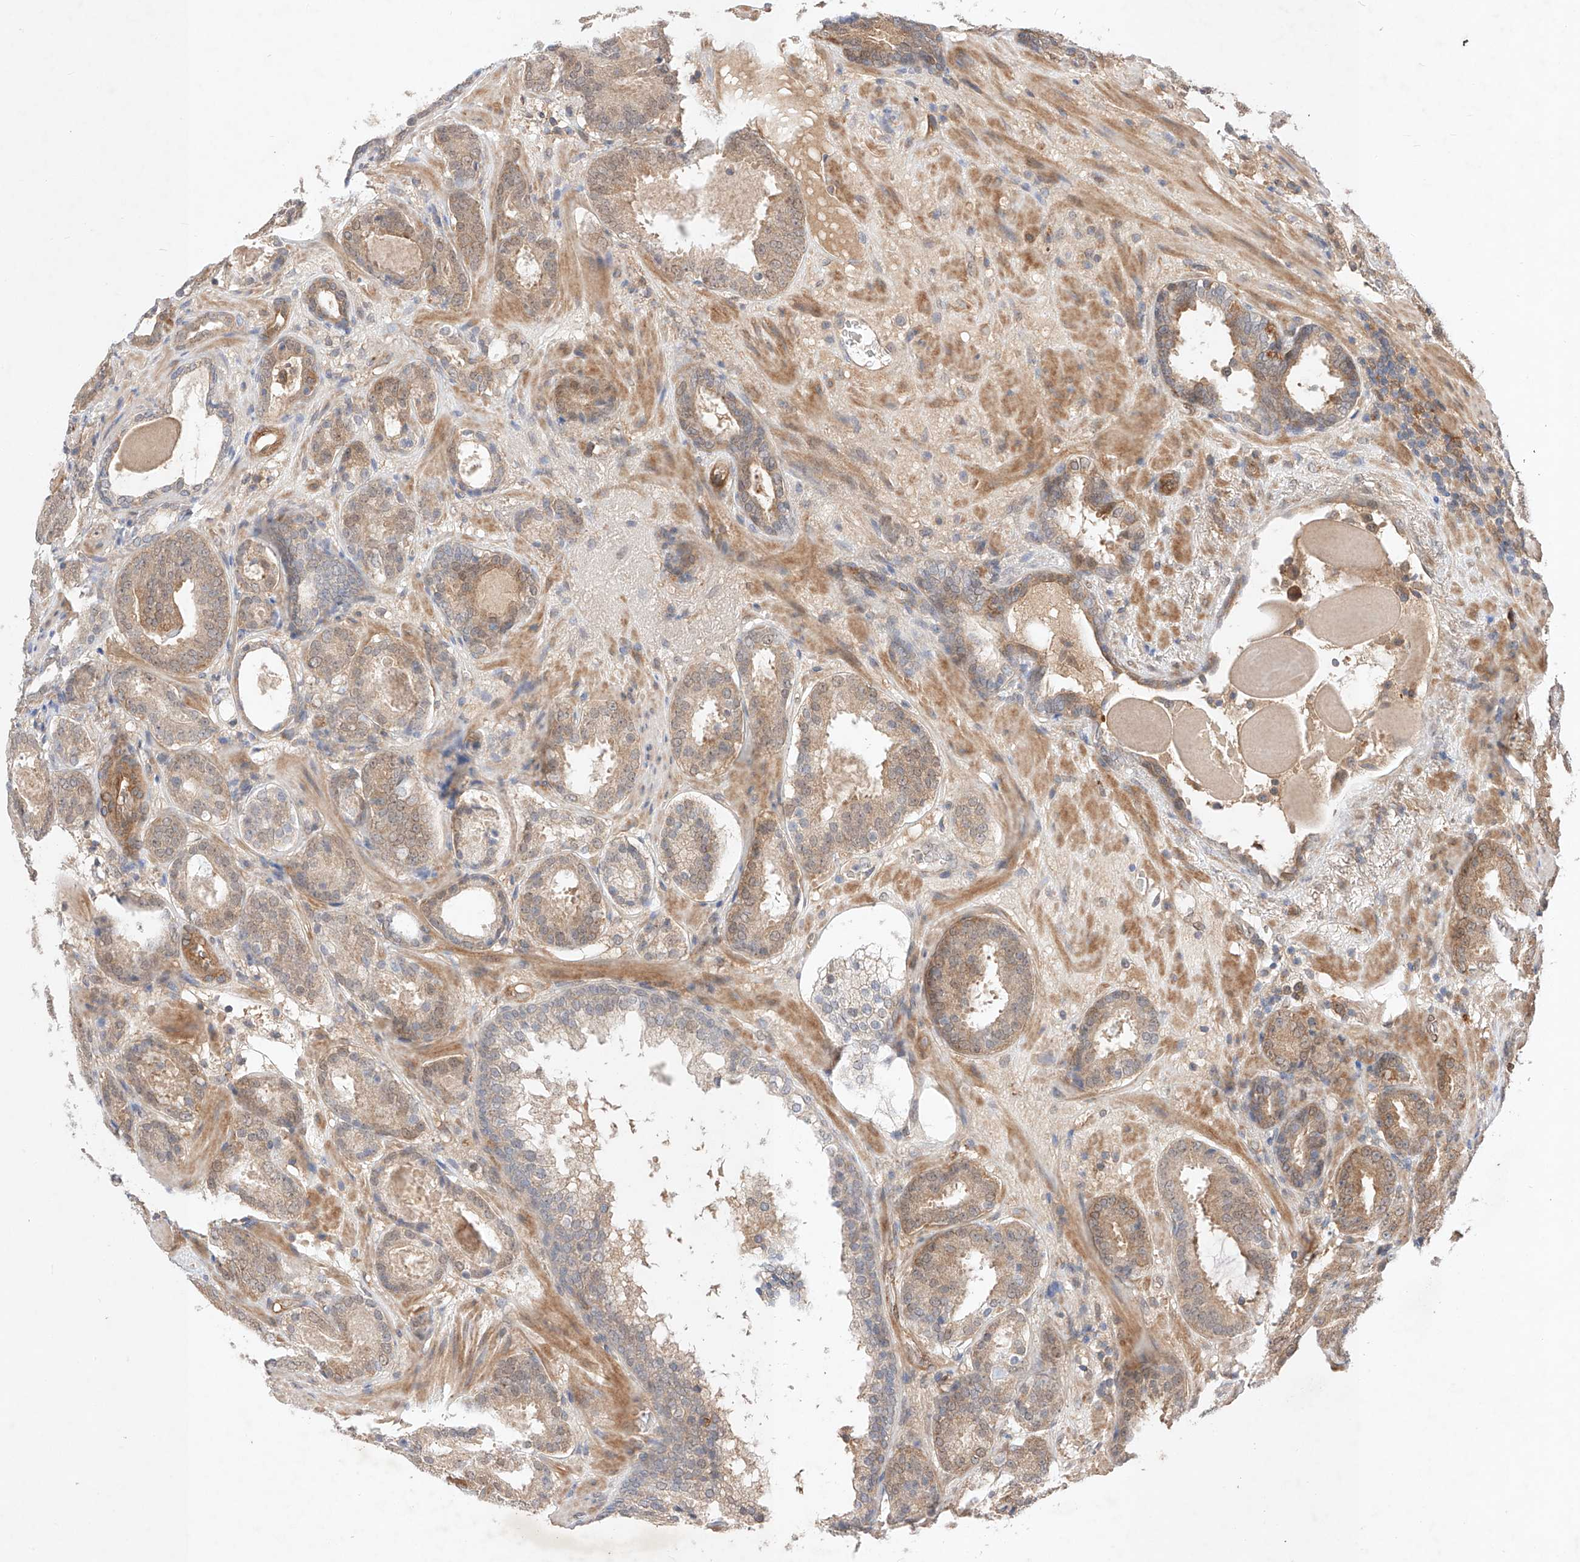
{"staining": {"intensity": "moderate", "quantity": "<25%", "location": "cytoplasmic/membranous"}, "tissue": "prostate cancer", "cell_type": "Tumor cells", "image_type": "cancer", "snomed": [{"axis": "morphology", "description": "Adenocarcinoma, Low grade"}, {"axis": "topography", "description": "Prostate"}], "caption": "Prostate adenocarcinoma (low-grade) was stained to show a protein in brown. There is low levels of moderate cytoplasmic/membranous staining in approximately <25% of tumor cells.", "gene": "ZNF124", "patient": {"sex": "male", "age": 69}}